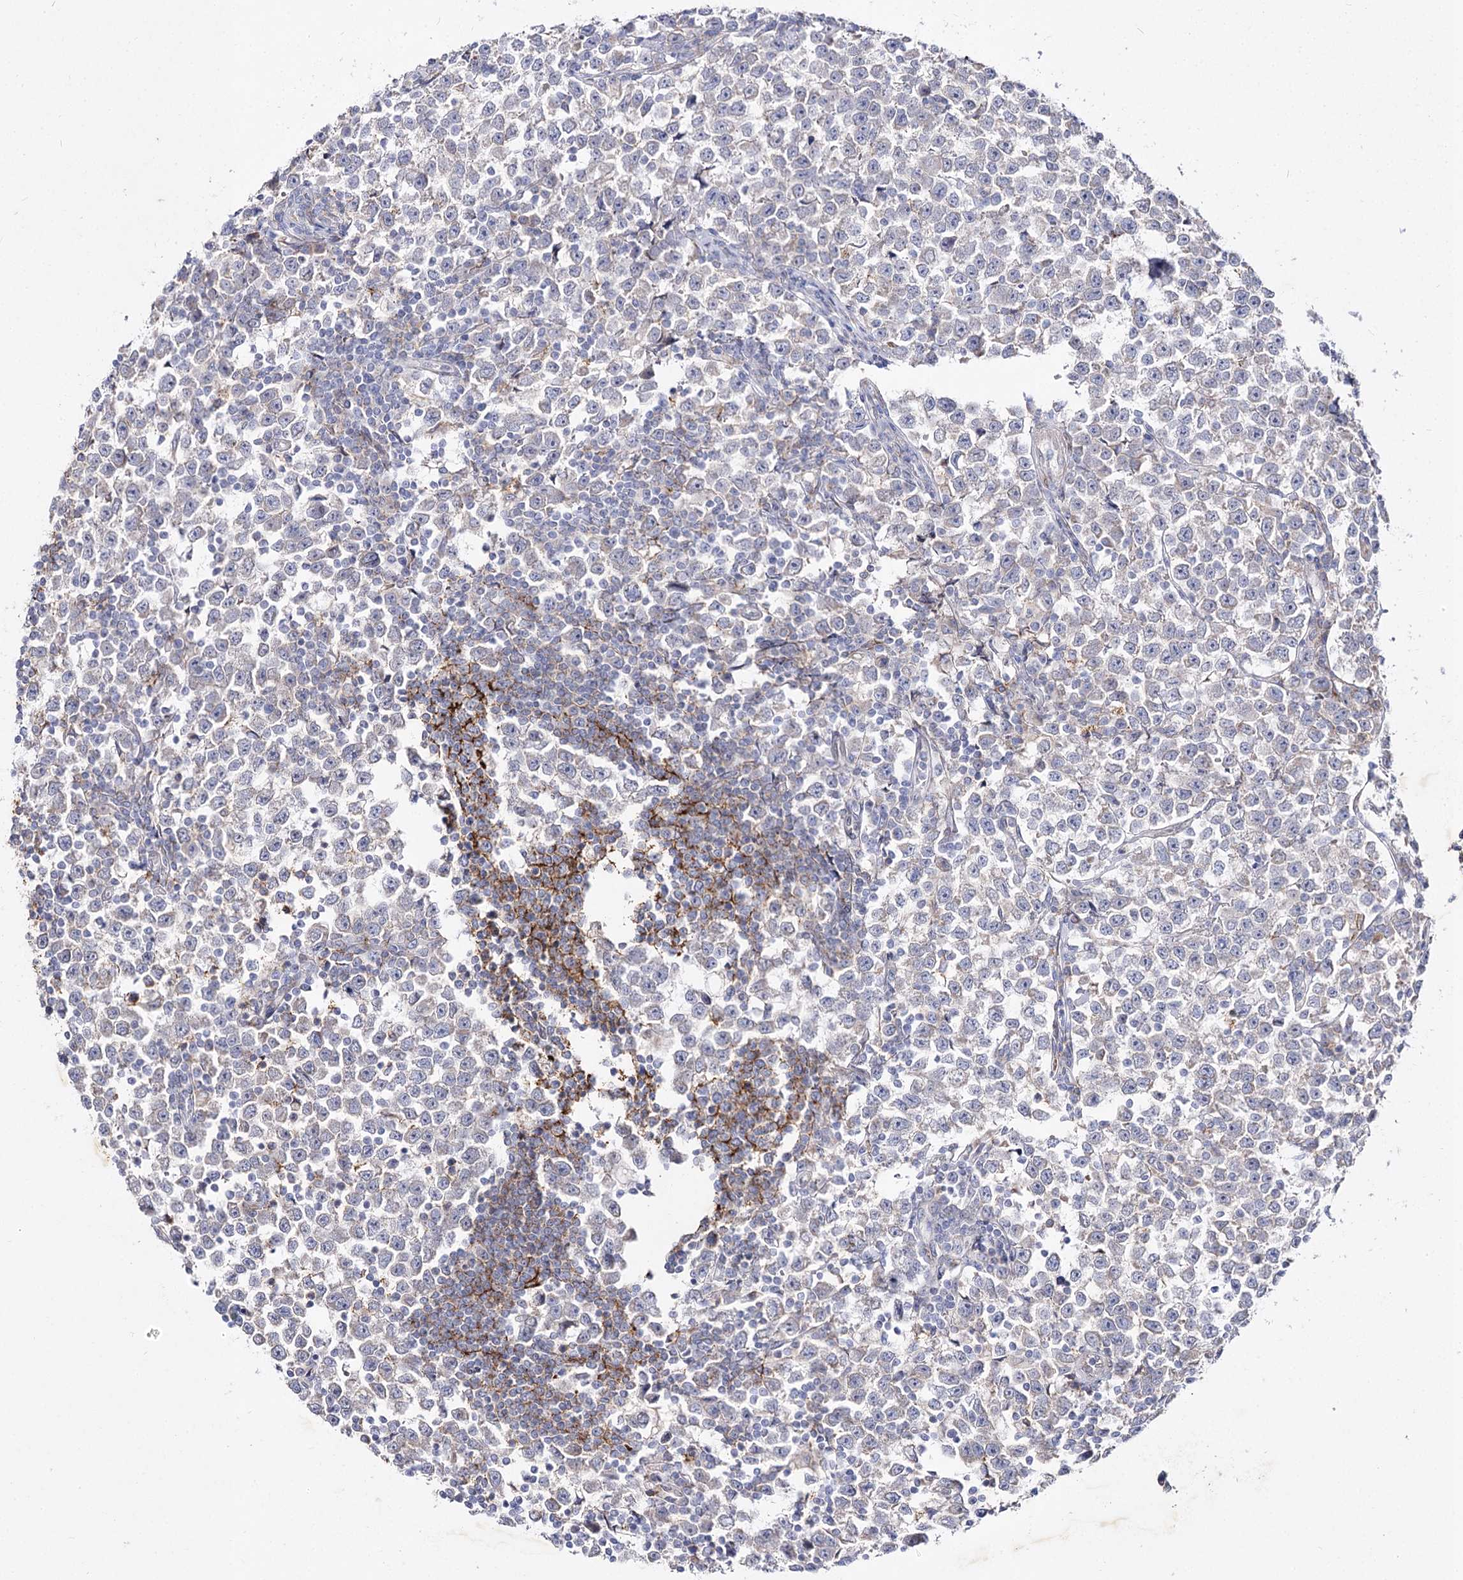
{"staining": {"intensity": "negative", "quantity": "none", "location": "none"}, "tissue": "testis cancer", "cell_type": "Tumor cells", "image_type": "cancer", "snomed": [{"axis": "morphology", "description": "Normal tissue, NOS"}, {"axis": "morphology", "description": "Seminoma, NOS"}, {"axis": "topography", "description": "Testis"}], "caption": "The photomicrograph displays no staining of tumor cells in testis cancer.", "gene": "C11orf80", "patient": {"sex": "male", "age": 43}}